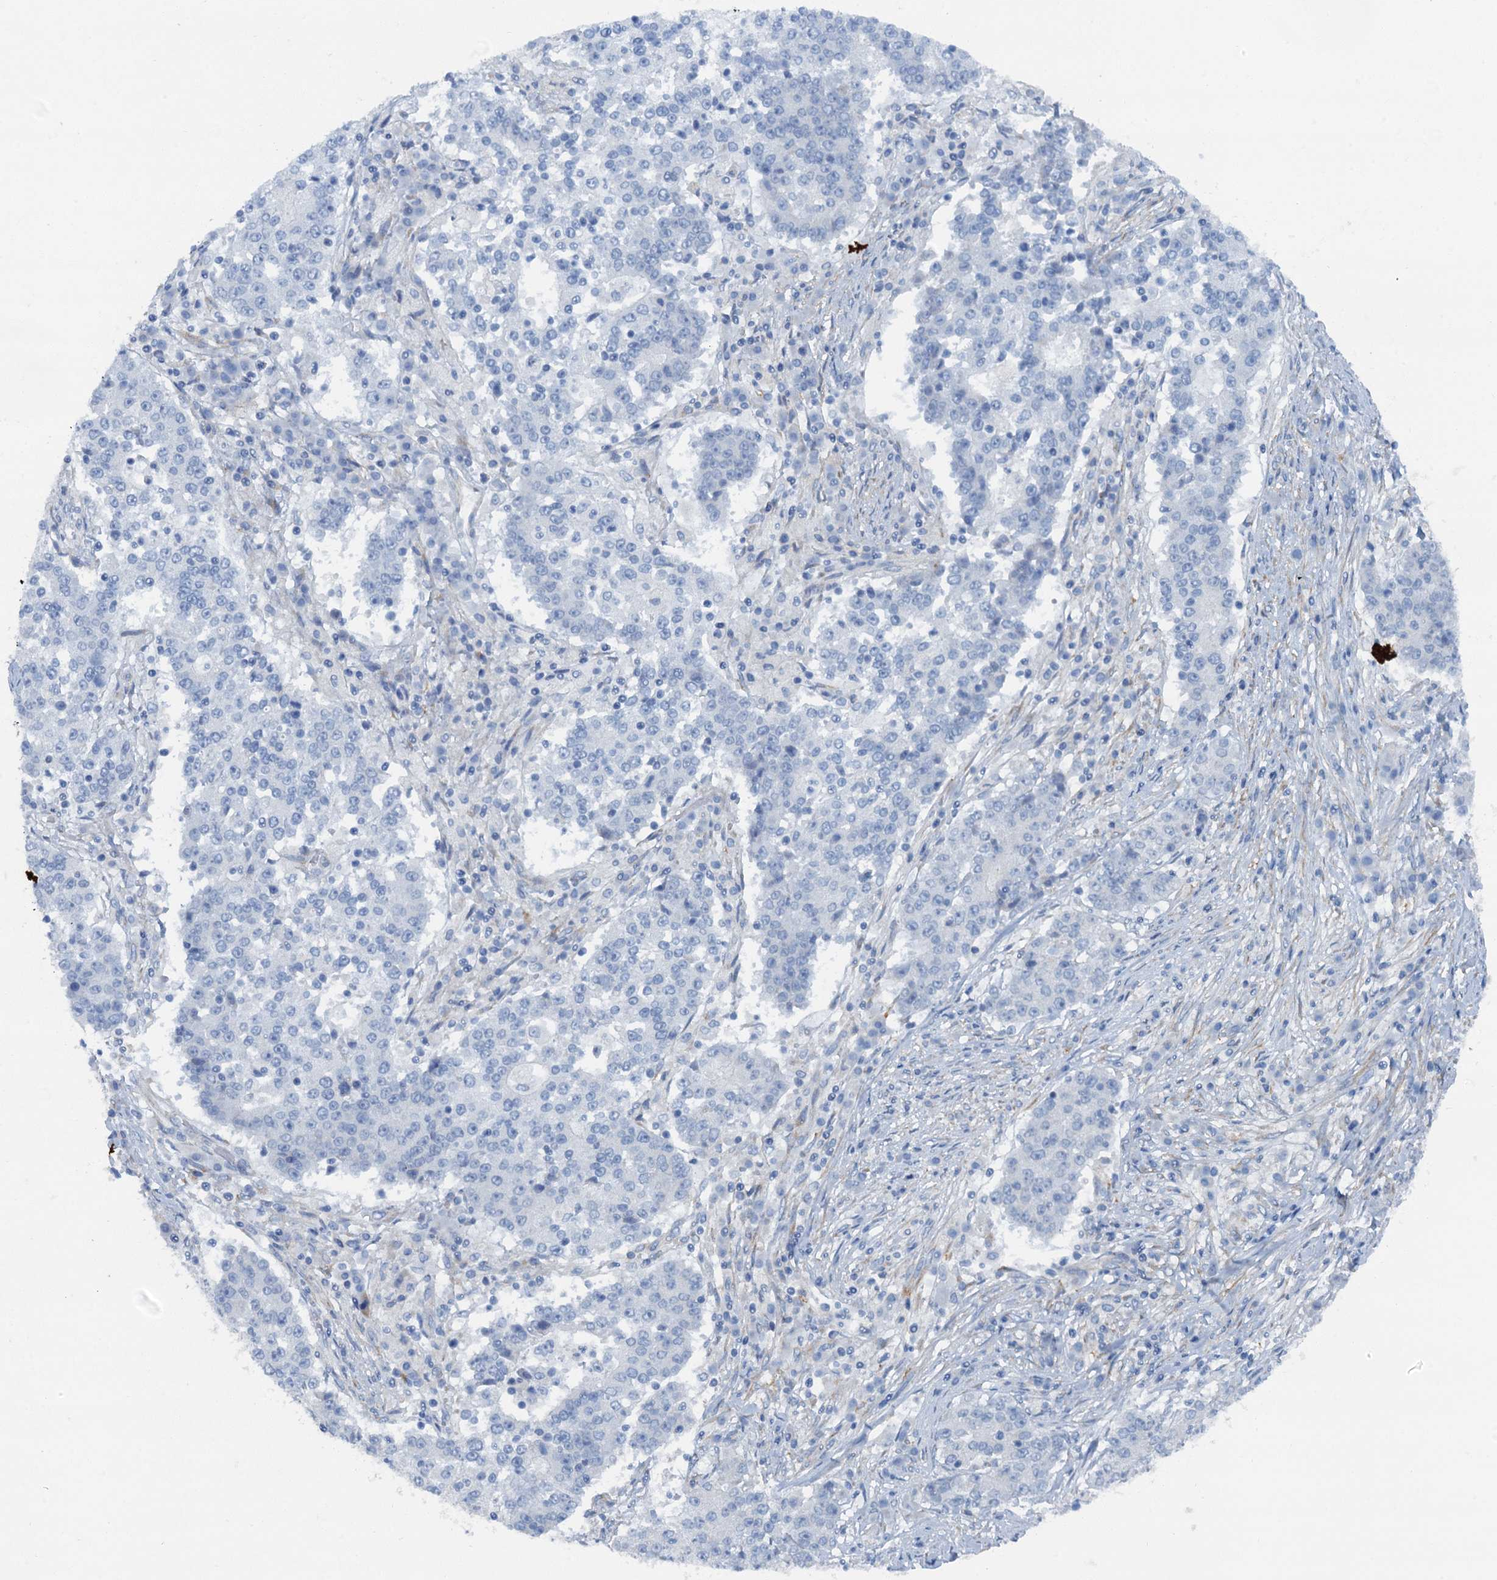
{"staining": {"intensity": "negative", "quantity": "none", "location": "none"}, "tissue": "stomach cancer", "cell_type": "Tumor cells", "image_type": "cancer", "snomed": [{"axis": "morphology", "description": "Adenocarcinoma, NOS"}, {"axis": "topography", "description": "Stomach"}], "caption": "High power microscopy photomicrograph of an immunohistochemistry (IHC) histopathology image of stomach cancer (adenocarcinoma), revealing no significant expression in tumor cells. (DAB IHC with hematoxylin counter stain).", "gene": "POGLUT3", "patient": {"sex": "male", "age": 59}}